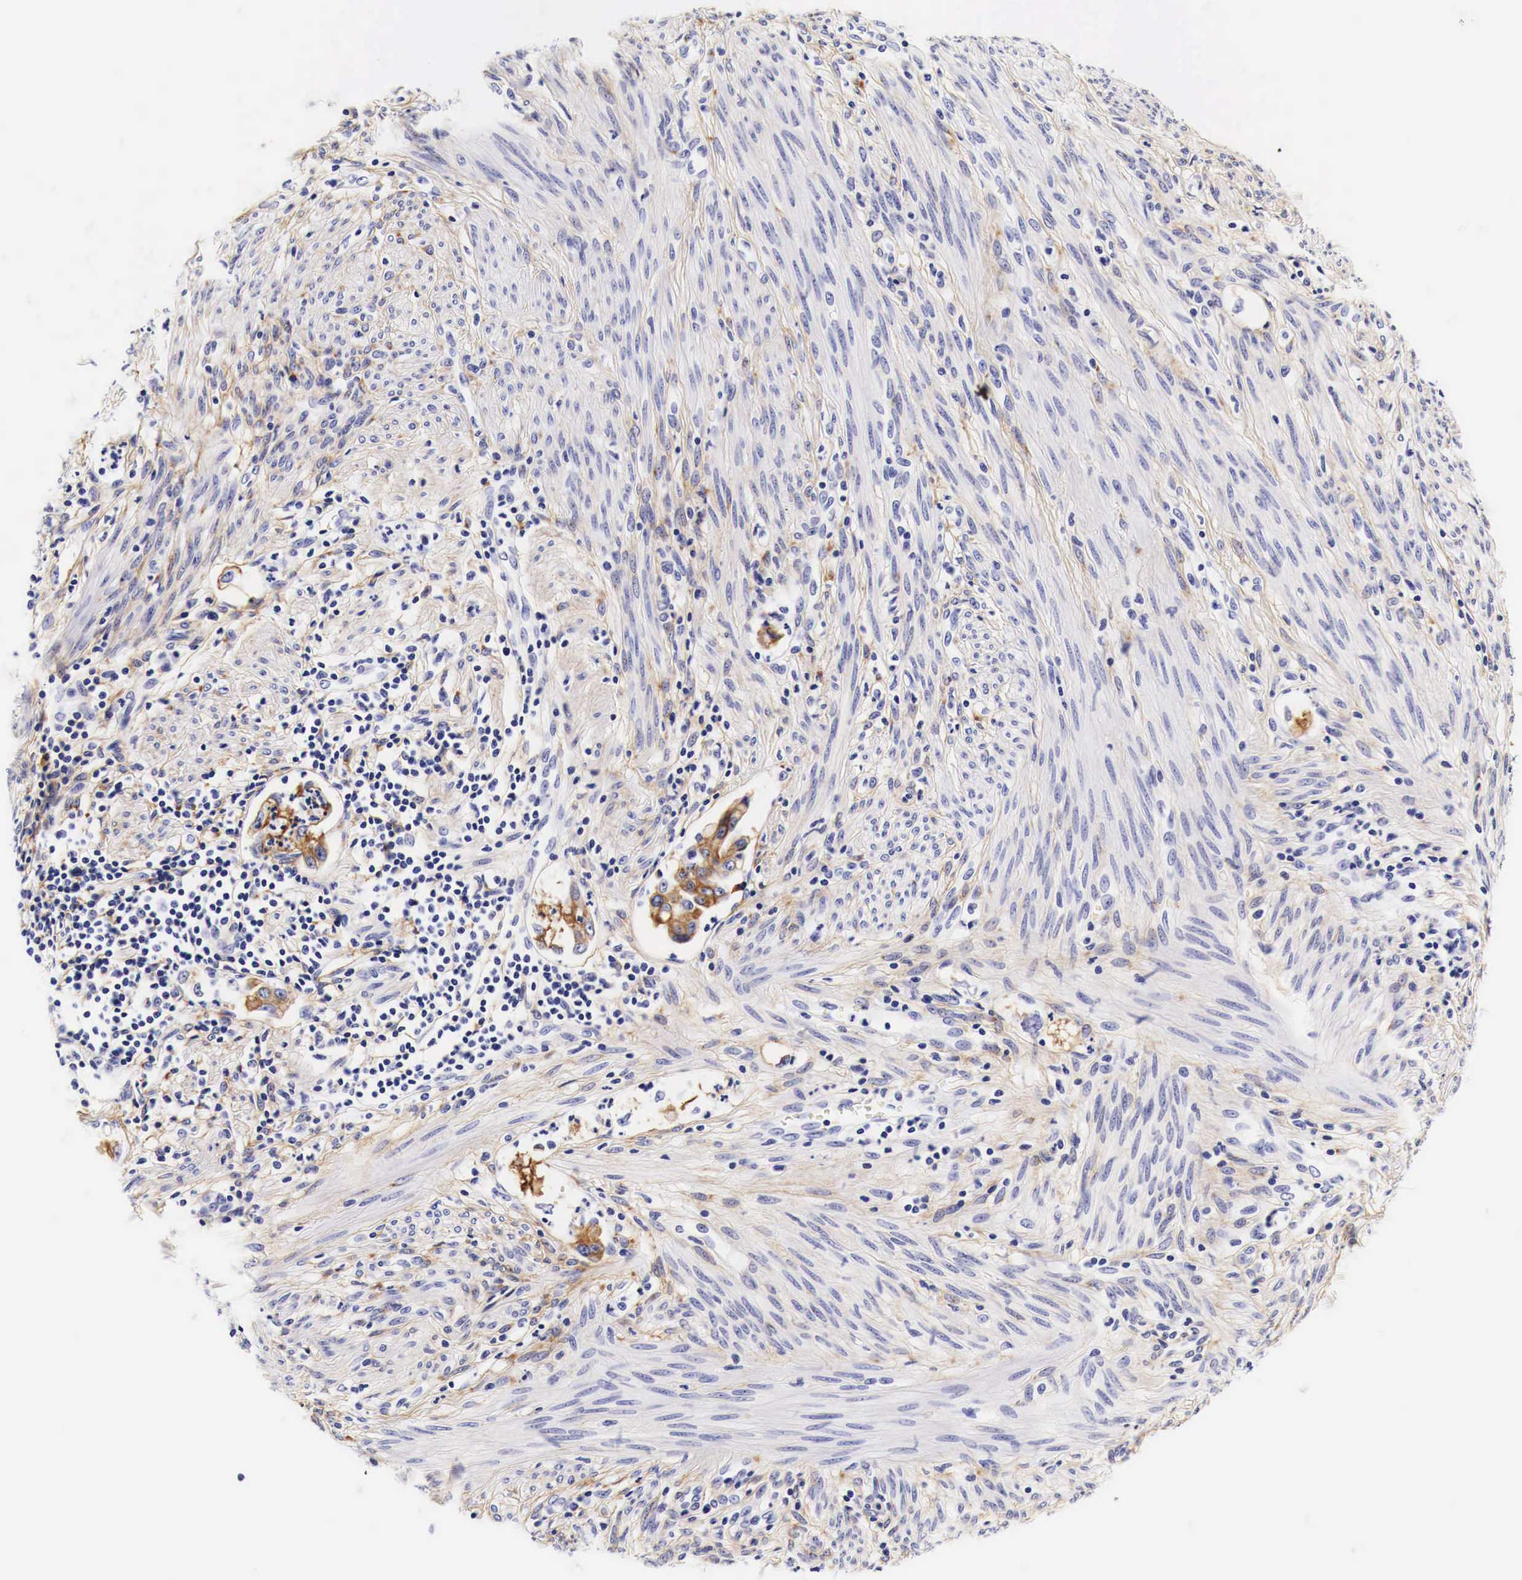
{"staining": {"intensity": "moderate", "quantity": "25%-75%", "location": "cytoplasmic/membranous"}, "tissue": "endometrial cancer", "cell_type": "Tumor cells", "image_type": "cancer", "snomed": [{"axis": "morphology", "description": "Adenocarcinoma, NOS"}, {"axis": "topography", "description": "Endometrium"}], "caption": "Immunohistochemistry (IHC) histopathology image of neoplastic tissue: endometrial adenocarcinoma stained using IHC shows medium levels of moderate protein expression localized specifically in the cytoplasmic/membranous of tumor cells, appearing as a cytoplasmic/membranous brown color.", "gene": "EGFR", "patient": {"sex": "female", "age": 75}}